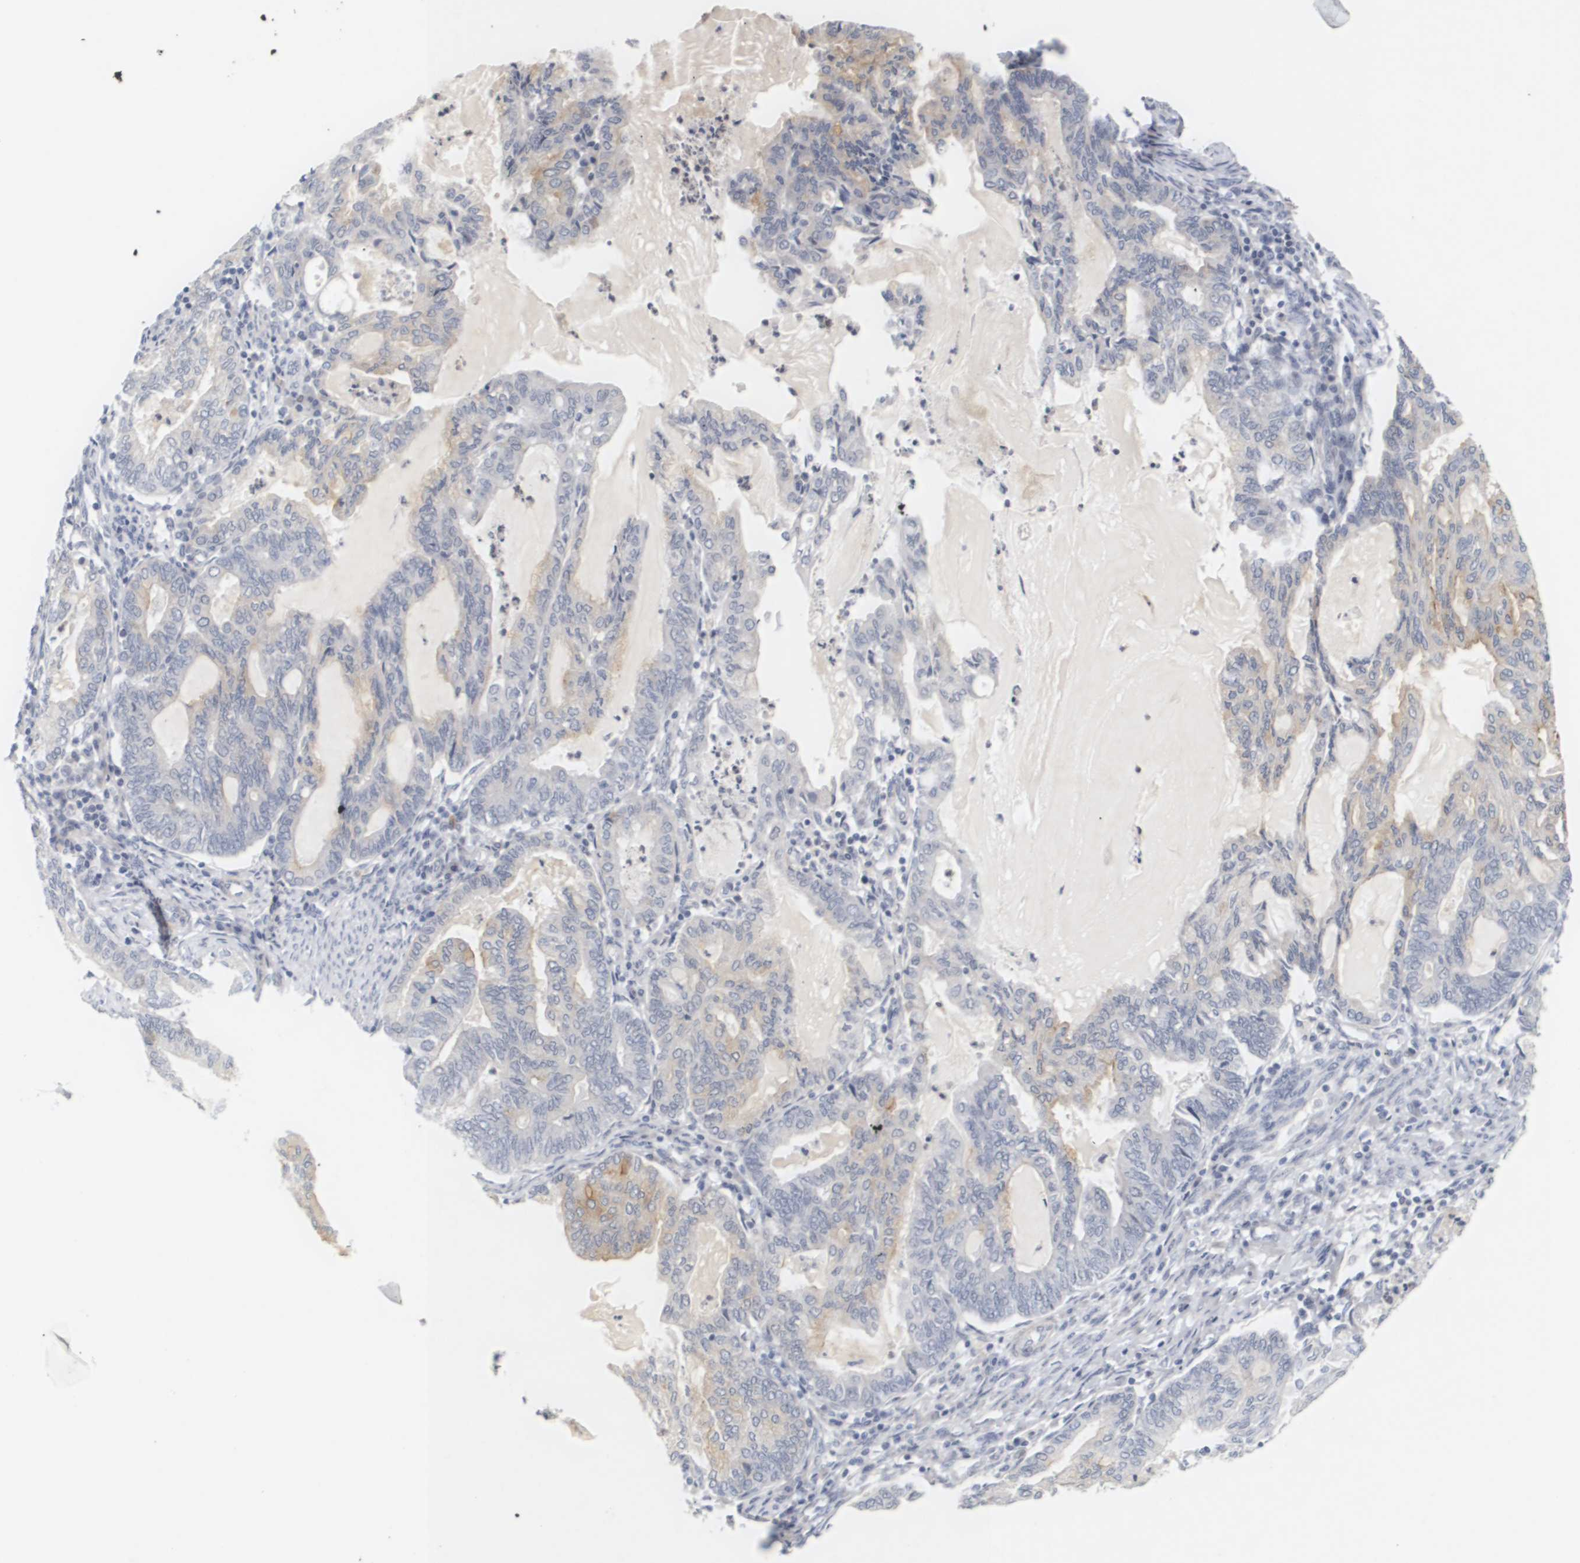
{"staining": {"intensity": "moderate", "quantity": "<25%", "location": "cytoplasmic/membranous"}, "tissue": "endometrial cancer", "cell_type": "Tumor cells", "image_type": "cancer", "snomed": [{"axis": "morphology", "description": "Adenocarcinoma, NOS"}, {"axis": "topography", "description": "Endometrium"}], "caption": "High-power microscopy captured an immunohistochemistry (IHC) photomicrograph of endometrial adenocarcinoma, revealing moderate cytoplasmic/membranous positivity in about <25% of tumor cells.", "gene": "CYB561", "patient": {"sex": "female", "age": 86}}